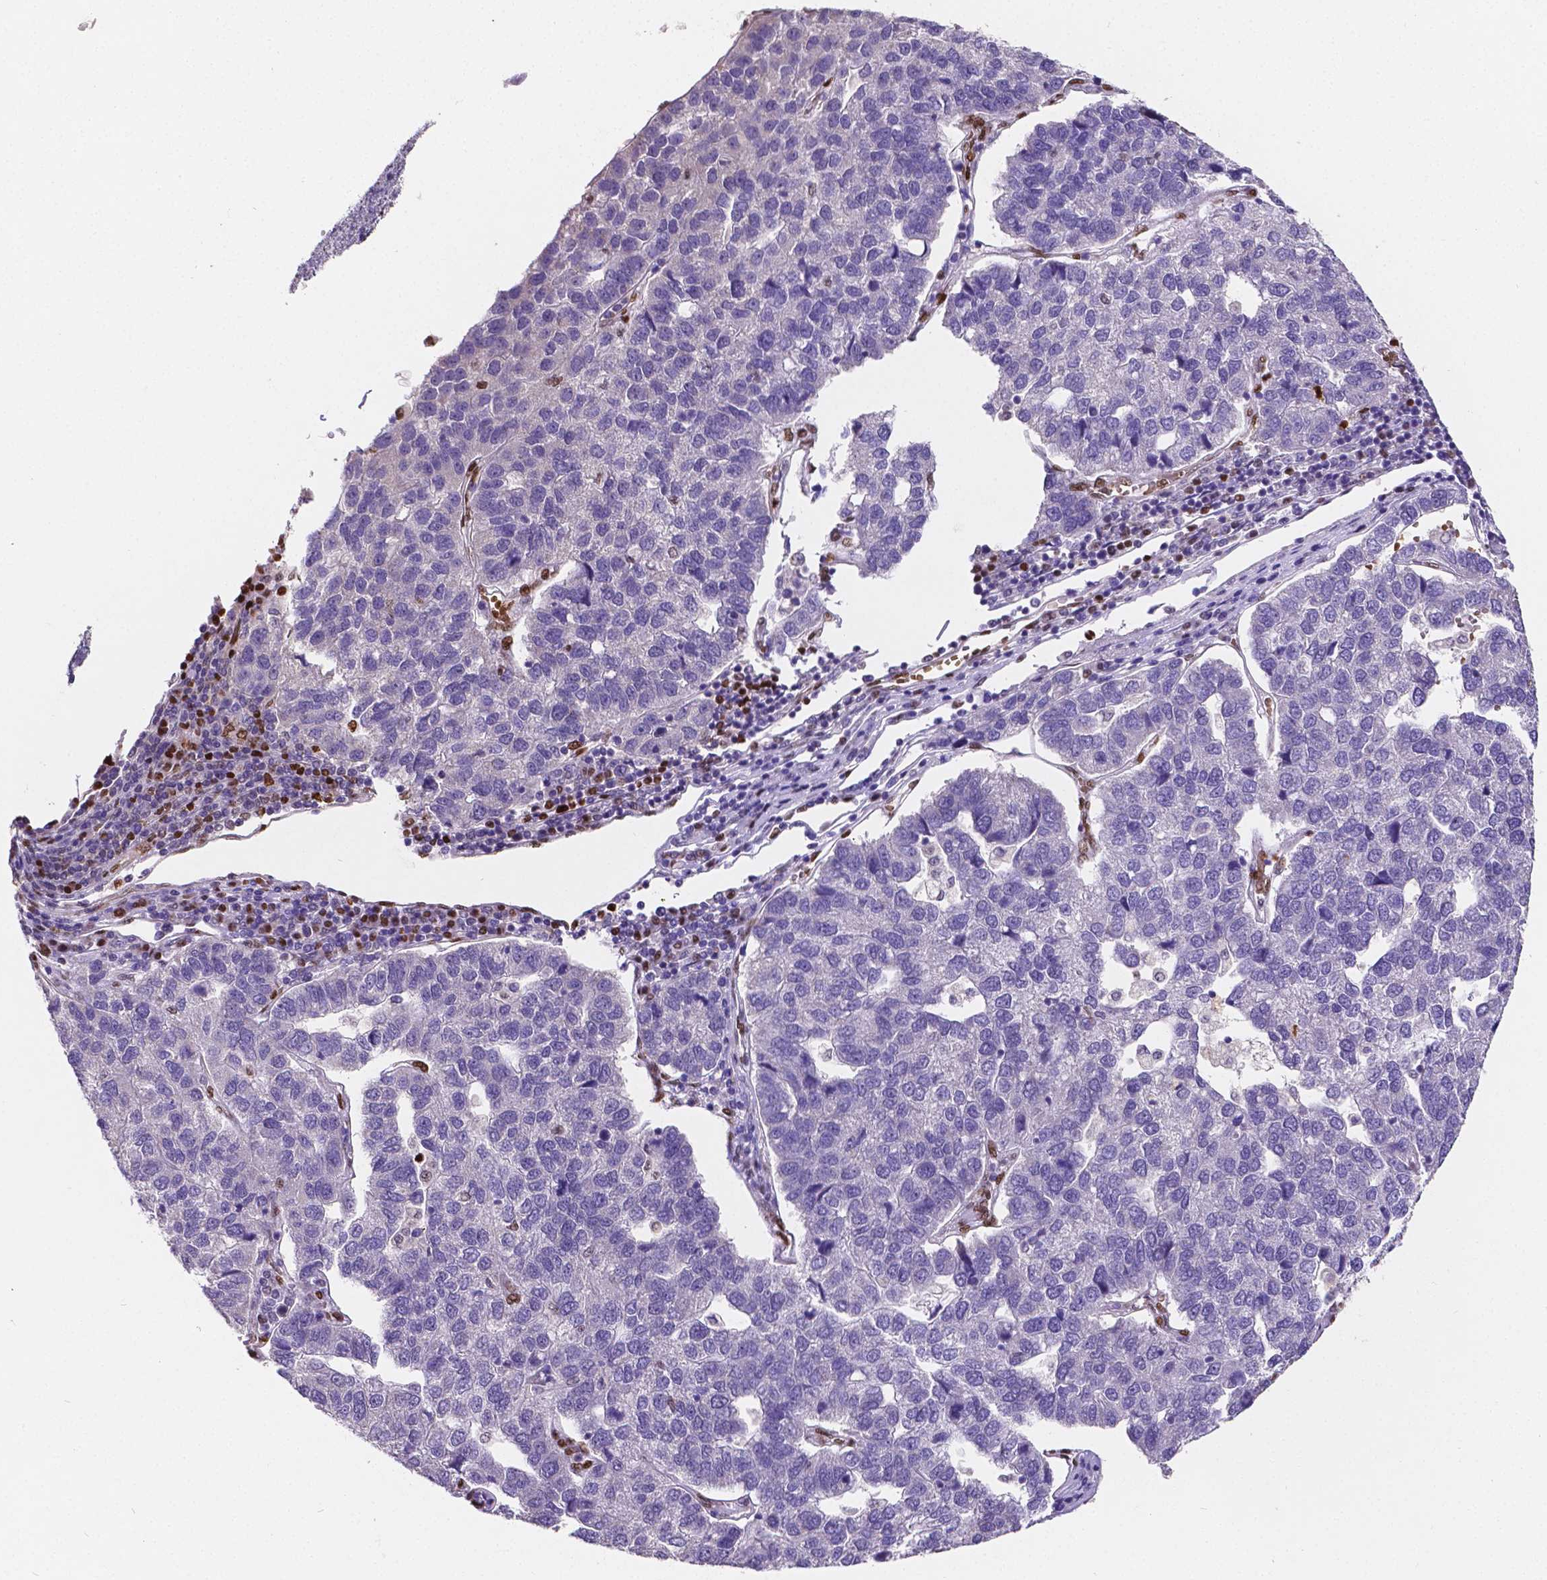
{"staining": {"intensity": "negative", "quantity": "none", "location": "none"}, "tissue": "pancreatic cancer", "cell_type": "Tumor cells", "image_type": "cancer", "snomed": [{"axis": "morphology", "description": "Adenocarcinoma, NOS"}, {"axis": "topography", "description": "Pancreas"}], "caption": "IHC histopathology image of neoplastic tissue: human pancreatic cancer (adenocarcinoma) stained with DAB reveals no significant protein positivity in tumor cells.", "gene": "MEF2C", "patient": {"sex": "female", "age": 61}}